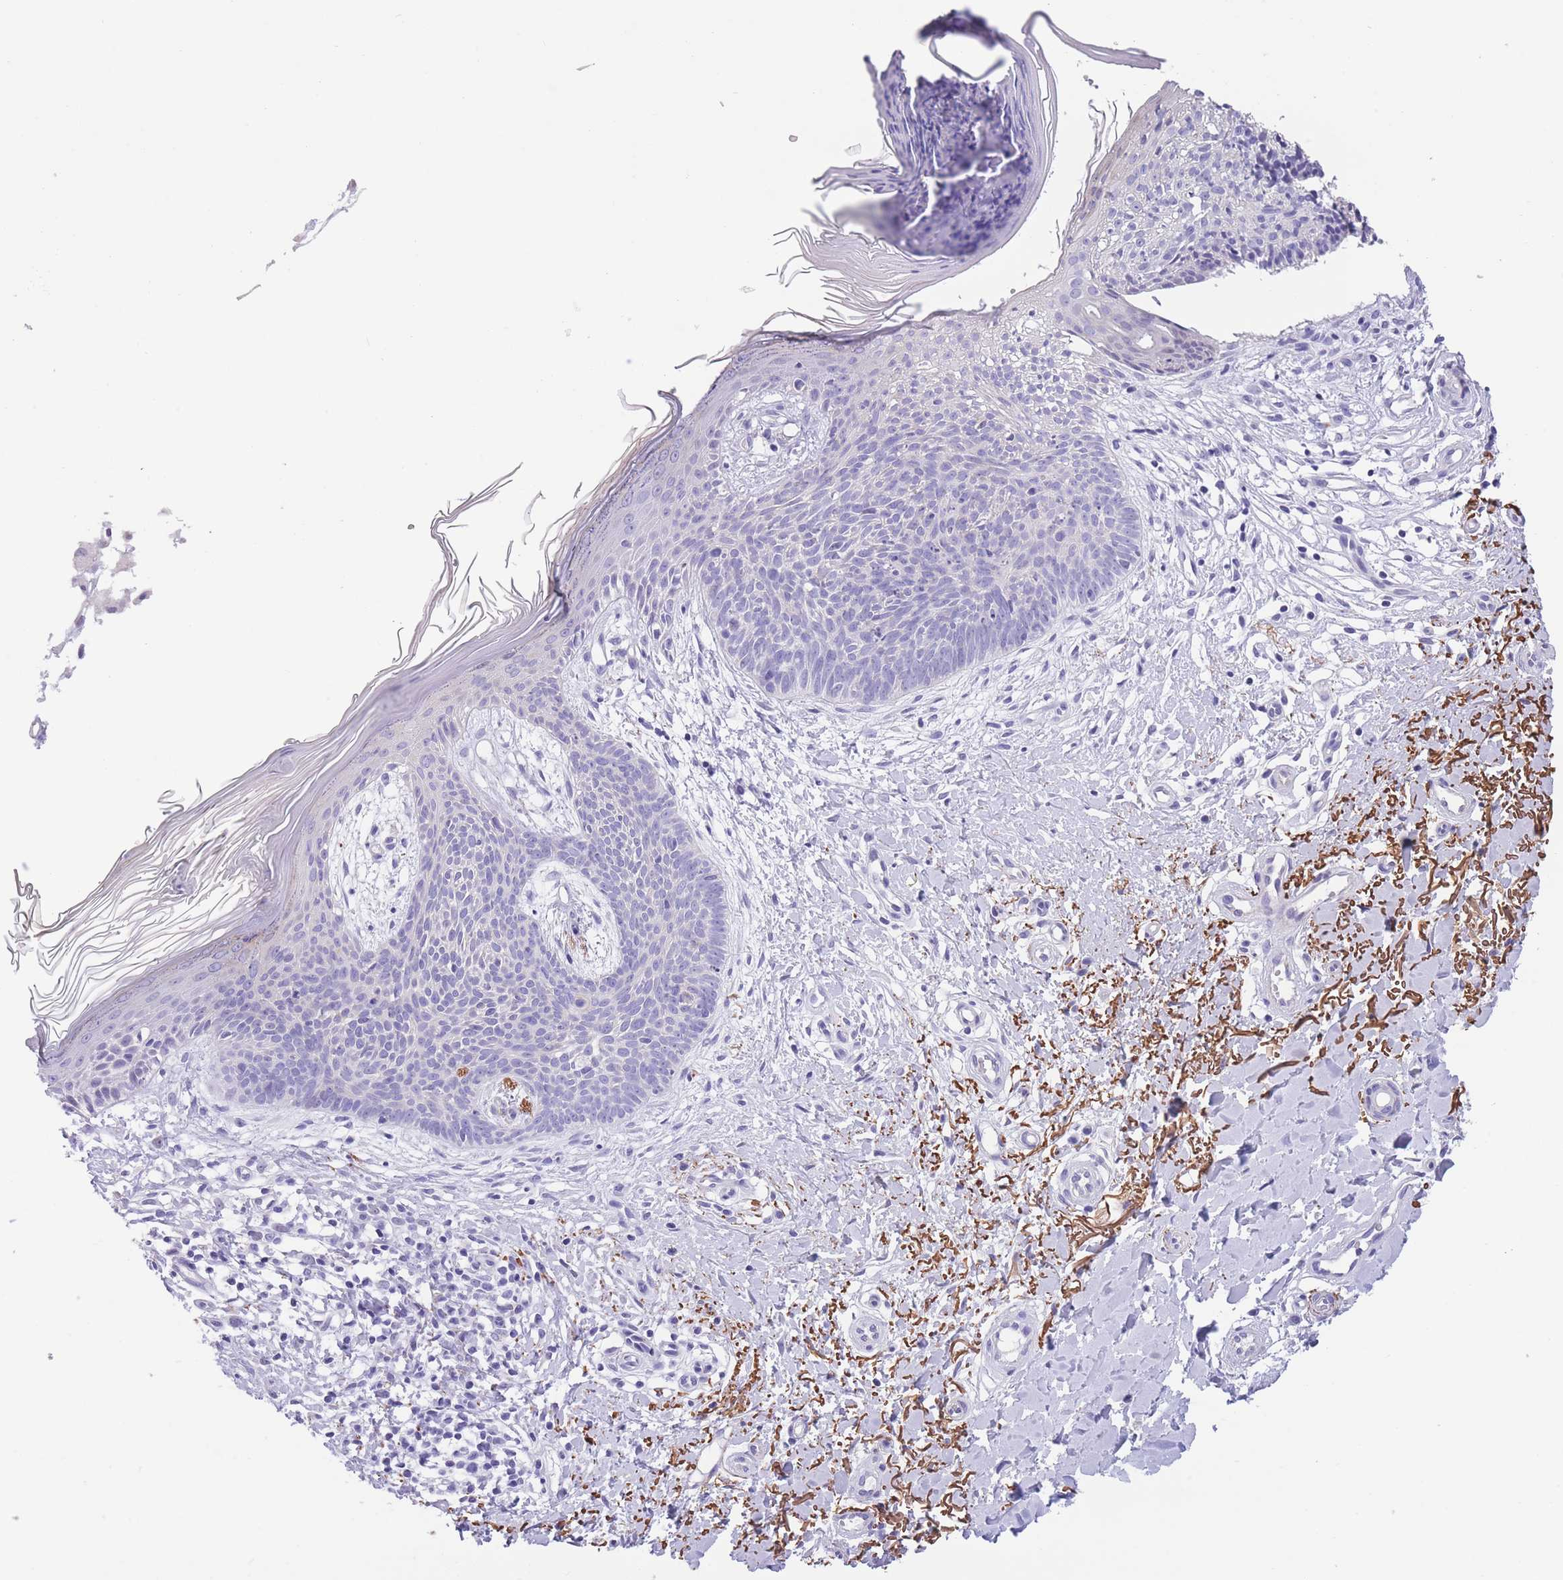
{"staining": {"intensity": "negative", "quantity": "none", "location": "none"}, "tissue": "skin cancer", "cell_type": "Tumor cells", "image_type": "cancer", "snomed": [{"axis": "morphology", "description": "Basal cell carcinoma"}, {"axis": "topography", "description": "Skin"}], "caption": "Tumor cells show no significant protein expression in skin basal cell carcinoma. The staining was performed using DAB (3,3'-diaminobenzidine) to visualize the protein expression in brown, while the nuclei were stained in blue with hematoxylin (Magnification: 20x).", "gene": "RAI2", "patient": {"sex": "male", "age": 78}}